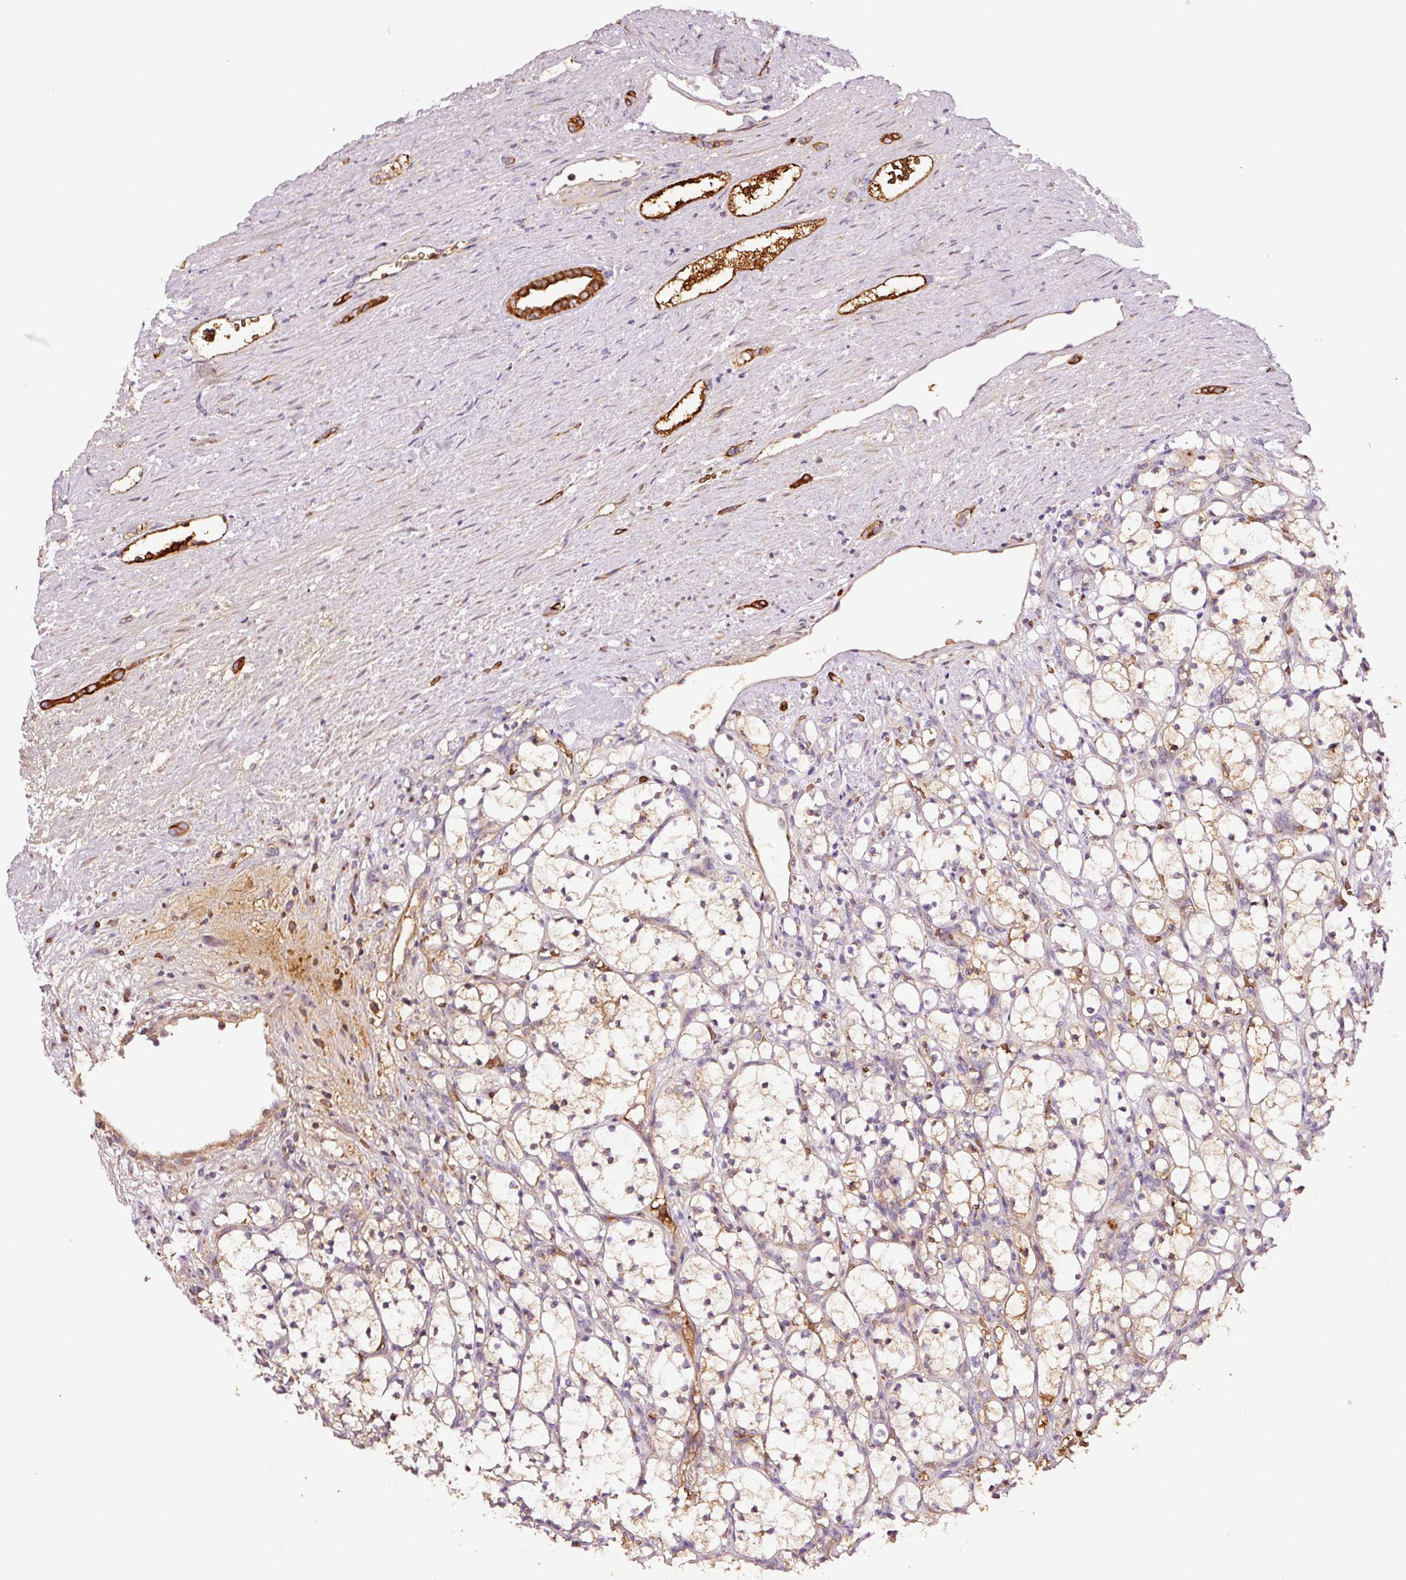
{"staining": {"intensity": "weak", "quantity": "<25%", "location": "cytoplasmic/membranous"}, "tissue": "renal cancer", "cell_type": "Tumor cells", "image_type": "cancer", "snomed": [{"axis": "morphology", "description": "Adenocarcinoma, NOS"}, {"axis": "topography", "description": "Kidney"}], "caption": "This is a micrograph of immunohistochemistry staining of renal cancer, which shows no expression in tumor cells. Brightfield microscopy of immunohistochemistry (IHC) stained with DAB (brown) and hematoxylin (blue), captured at high magnification.", "gene": "PGLYRP2", "patient": {"sex": "female", "age": 69}}